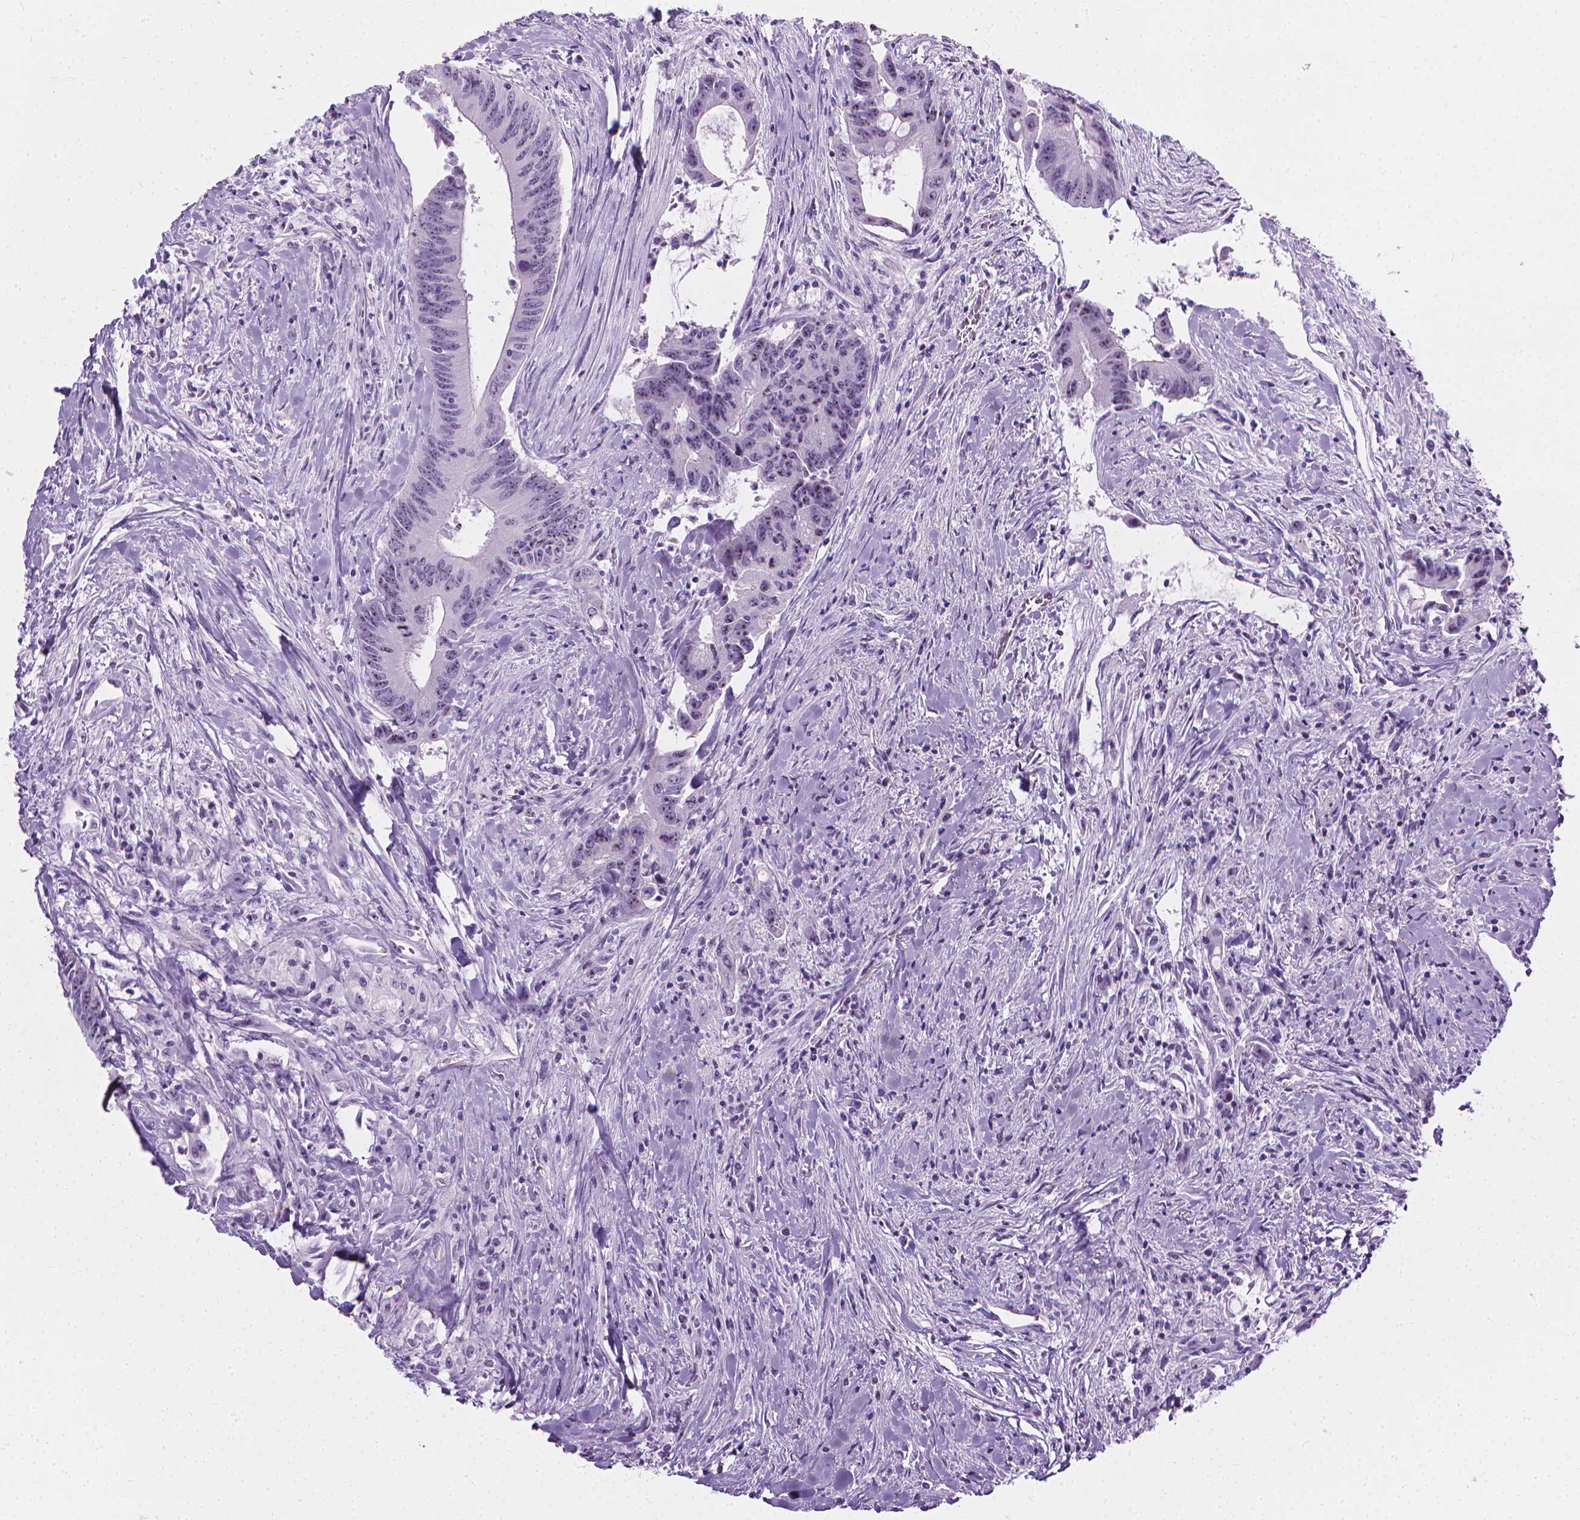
{"staining": {"intensity": "weak", "quantity": "25%-75%", "location": "nuclear"}, "tissue": "colorectal cancer", "cell_type": "Tumor cells", "image_type": "cancer", "snomed": [{"axis": "morphology", "description": "Adenocarcinoma, NOS"}, {"axis": "topography", "description": "Rectum"}], "caption": "IHC histopathology image of neoplastic tissue: human colorectal cancer (adenocarcinoma) stained using immunohistochemistry demonstrates low levels of weak protein expression localized specifically in the nuclear of tumor cells, appearing as a nuclear brown color.", "gene": "NOL7", "patient": {"sex": "male", "age": 59}}